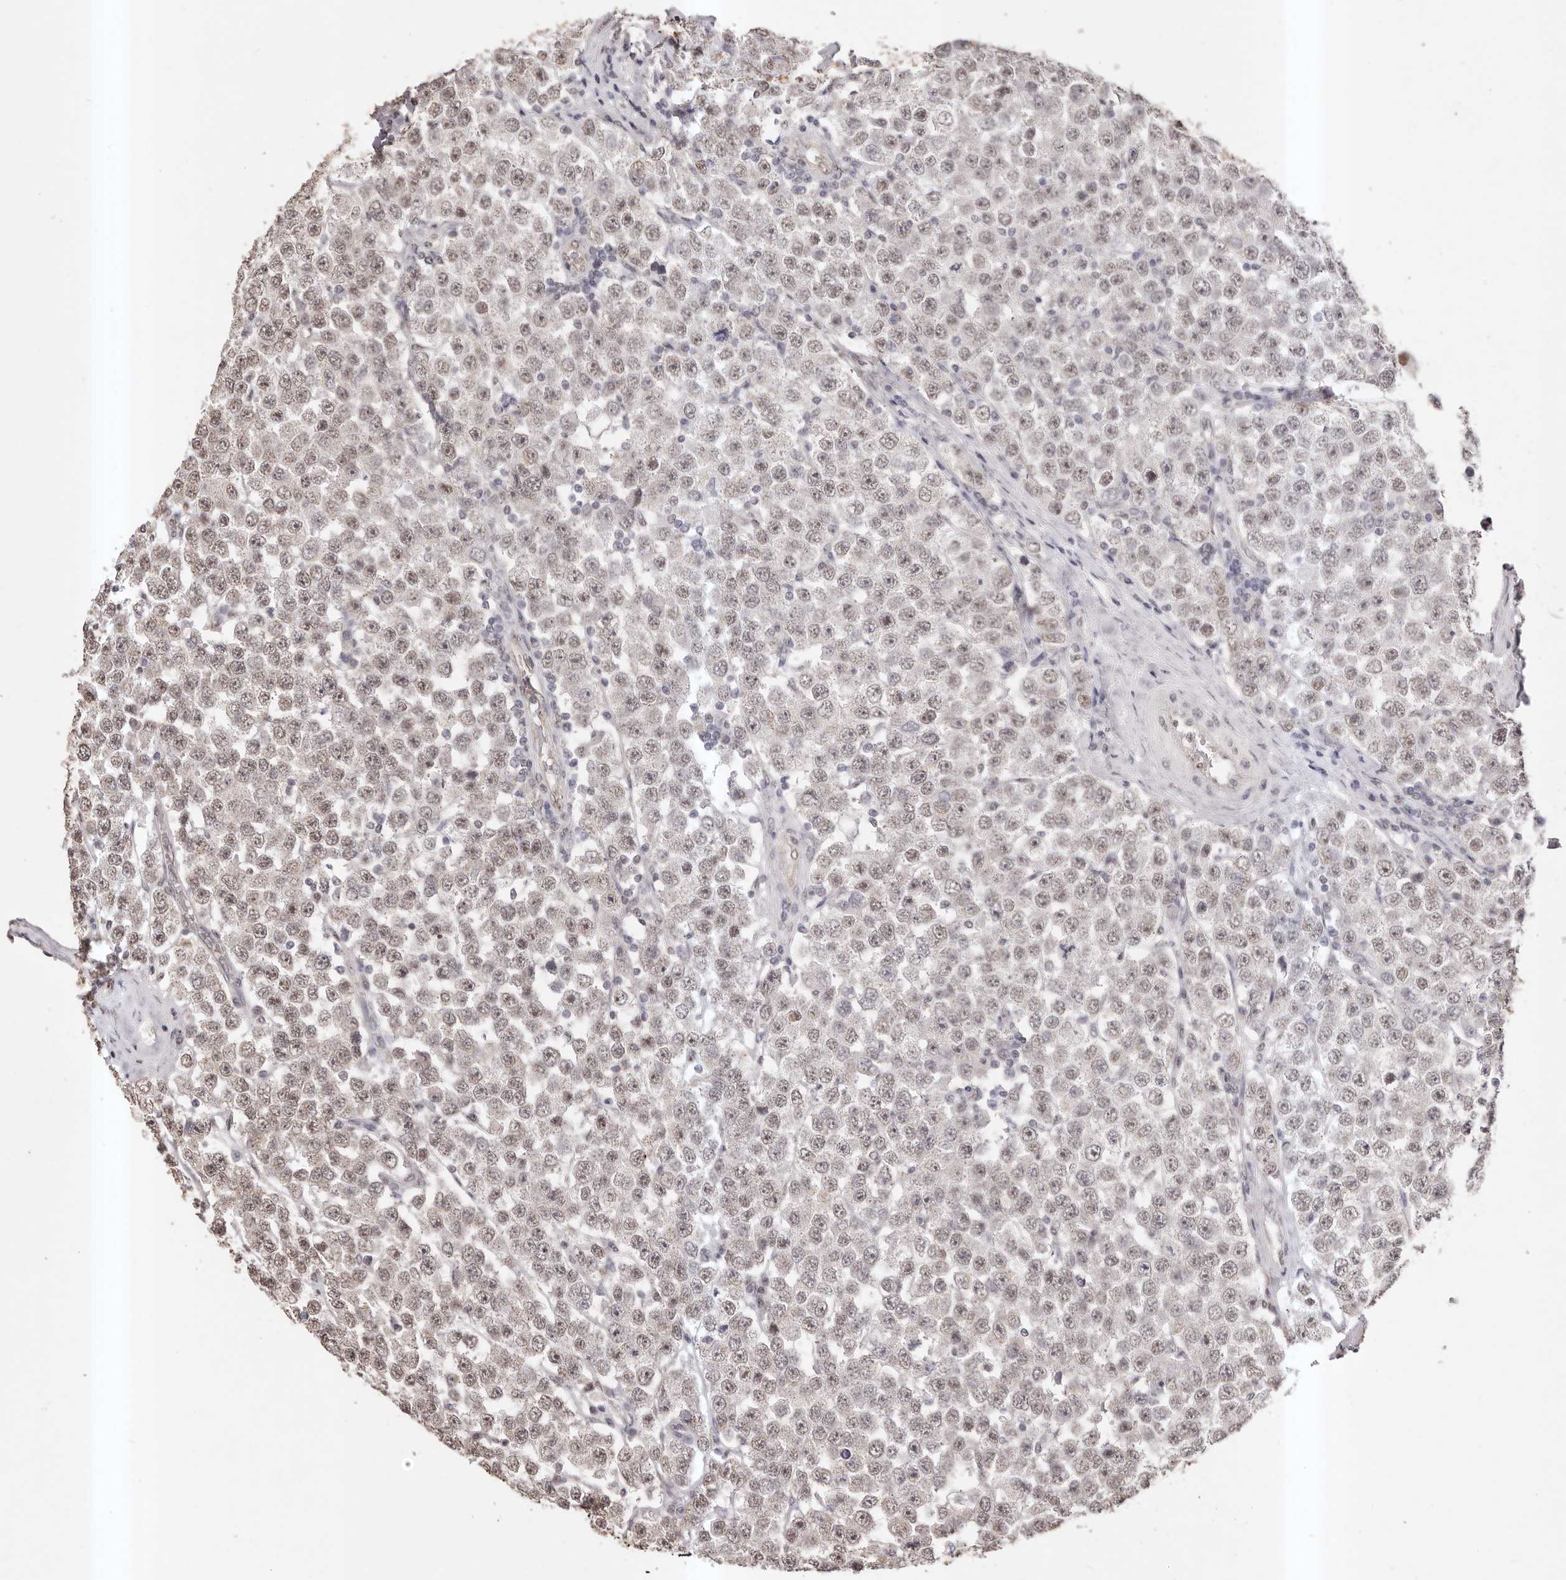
{"staining": {"intensity": "weak", "quantity": ">75%", "location": "nuclear"}, "tissue": "testis cancer", "cell_type": "Tumor cells", "image_type": "cancer", "snomed": [{"axis": "morphology", "description": "Seminoma, NOS"}, {"axis": "topography", "description": "Testis"}], "caption": "About >75% of tumor cells in testis cancer exhibit weak nuclear protein expression as visualized by brown immunohistochemical staining.", "gene": "RPS6KA5", "patient": {"sex": "male", "age": 28}}